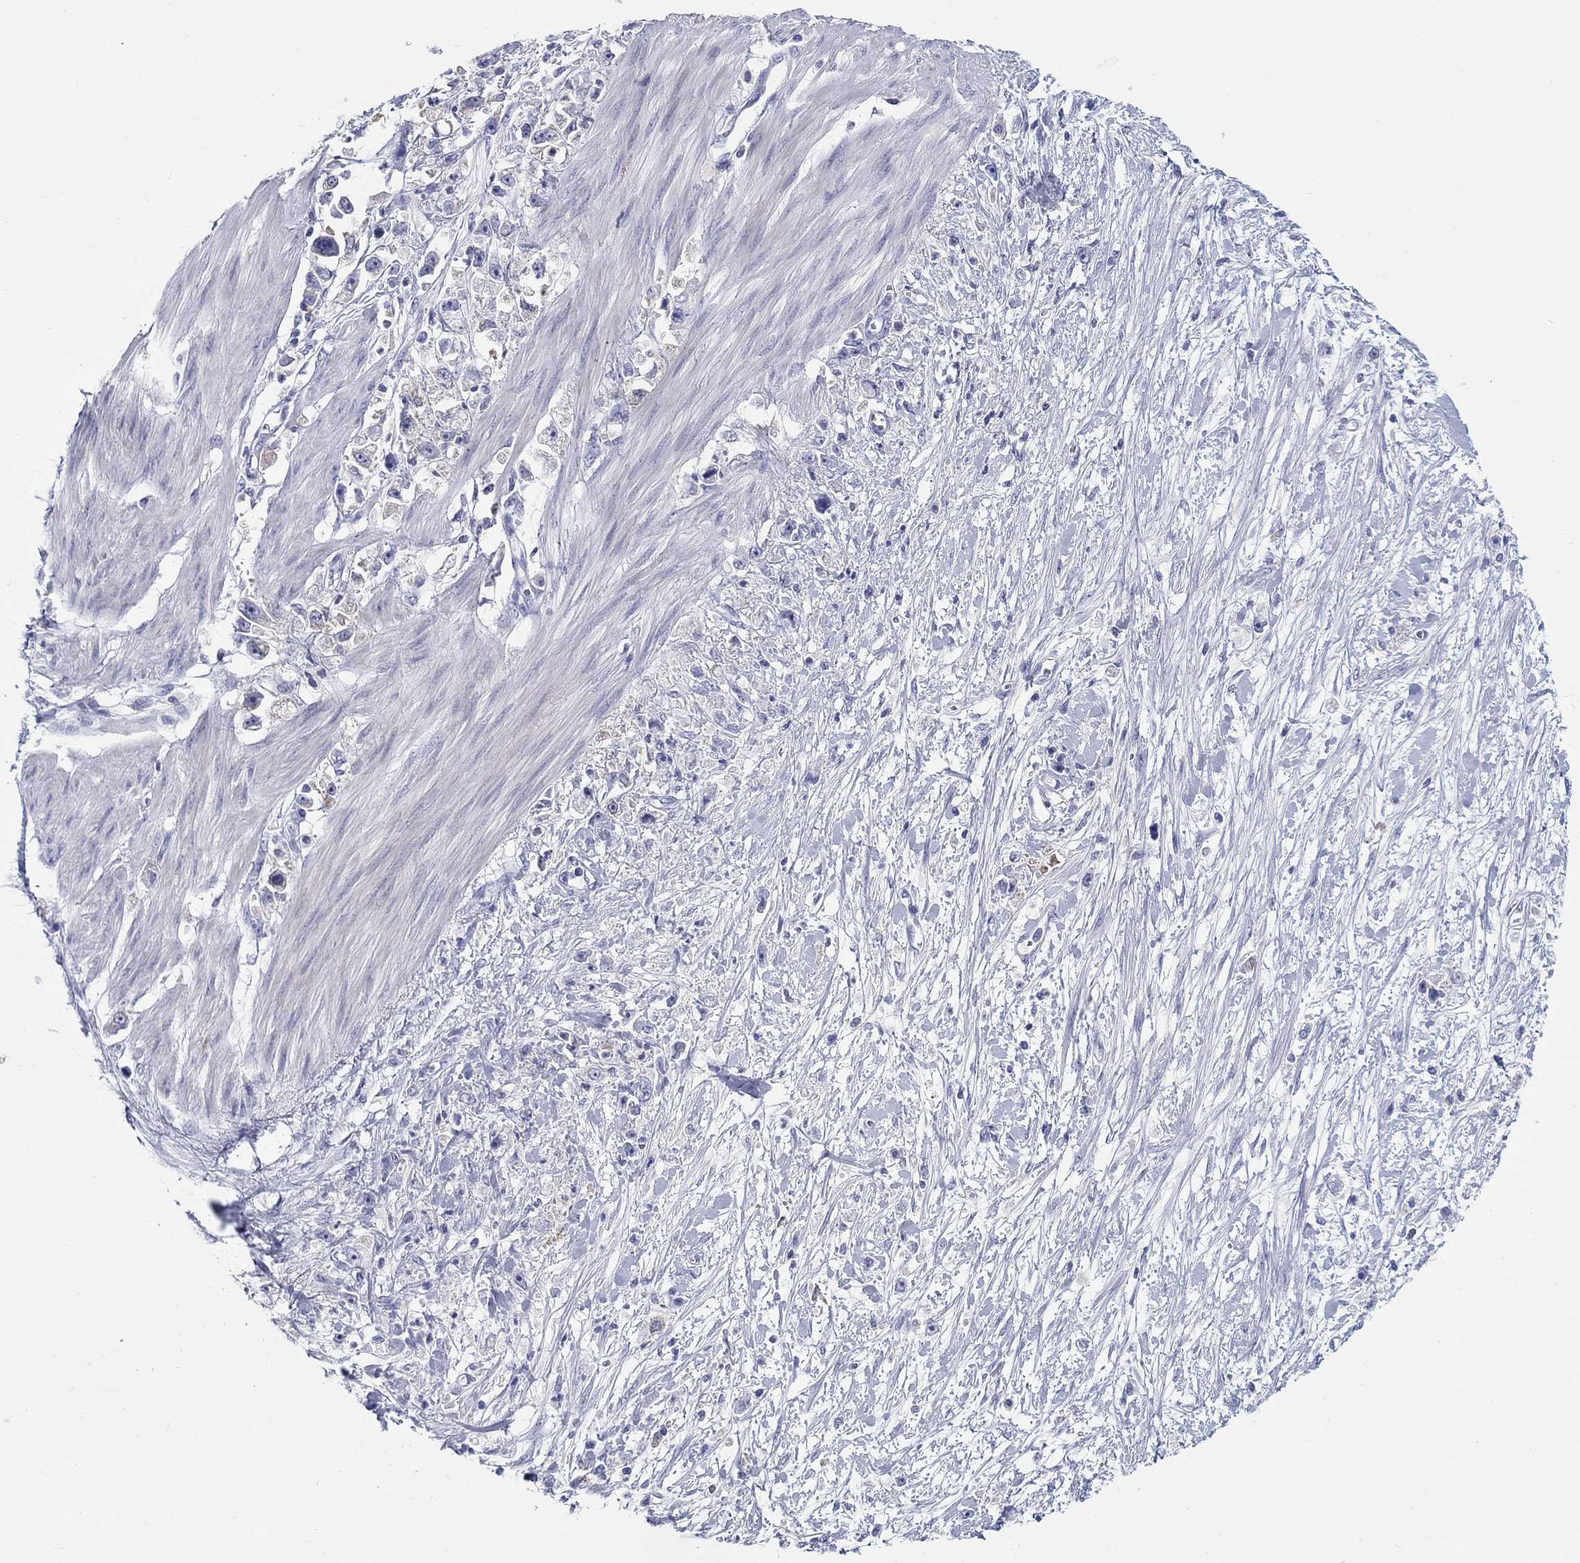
{"staining": {"intensity": "negative", "quantity": "none", "location": "none"}, "tissue": "stomach cancer", "cell_type": "Tumor cells", "image_type": "cancer", "snomed": [{"axis": "morphology", "description": "Adenocarcinoma, NOS"}, {"axis": "topography", "description": "Stomach"}], "caption": "Adenocarcinoma (stomach) was stained to show a protein in brown. There is no significant staining in tumor cells.", "gene": "RAP1GAP", "patient": {"sex": "female", "age": 59}}